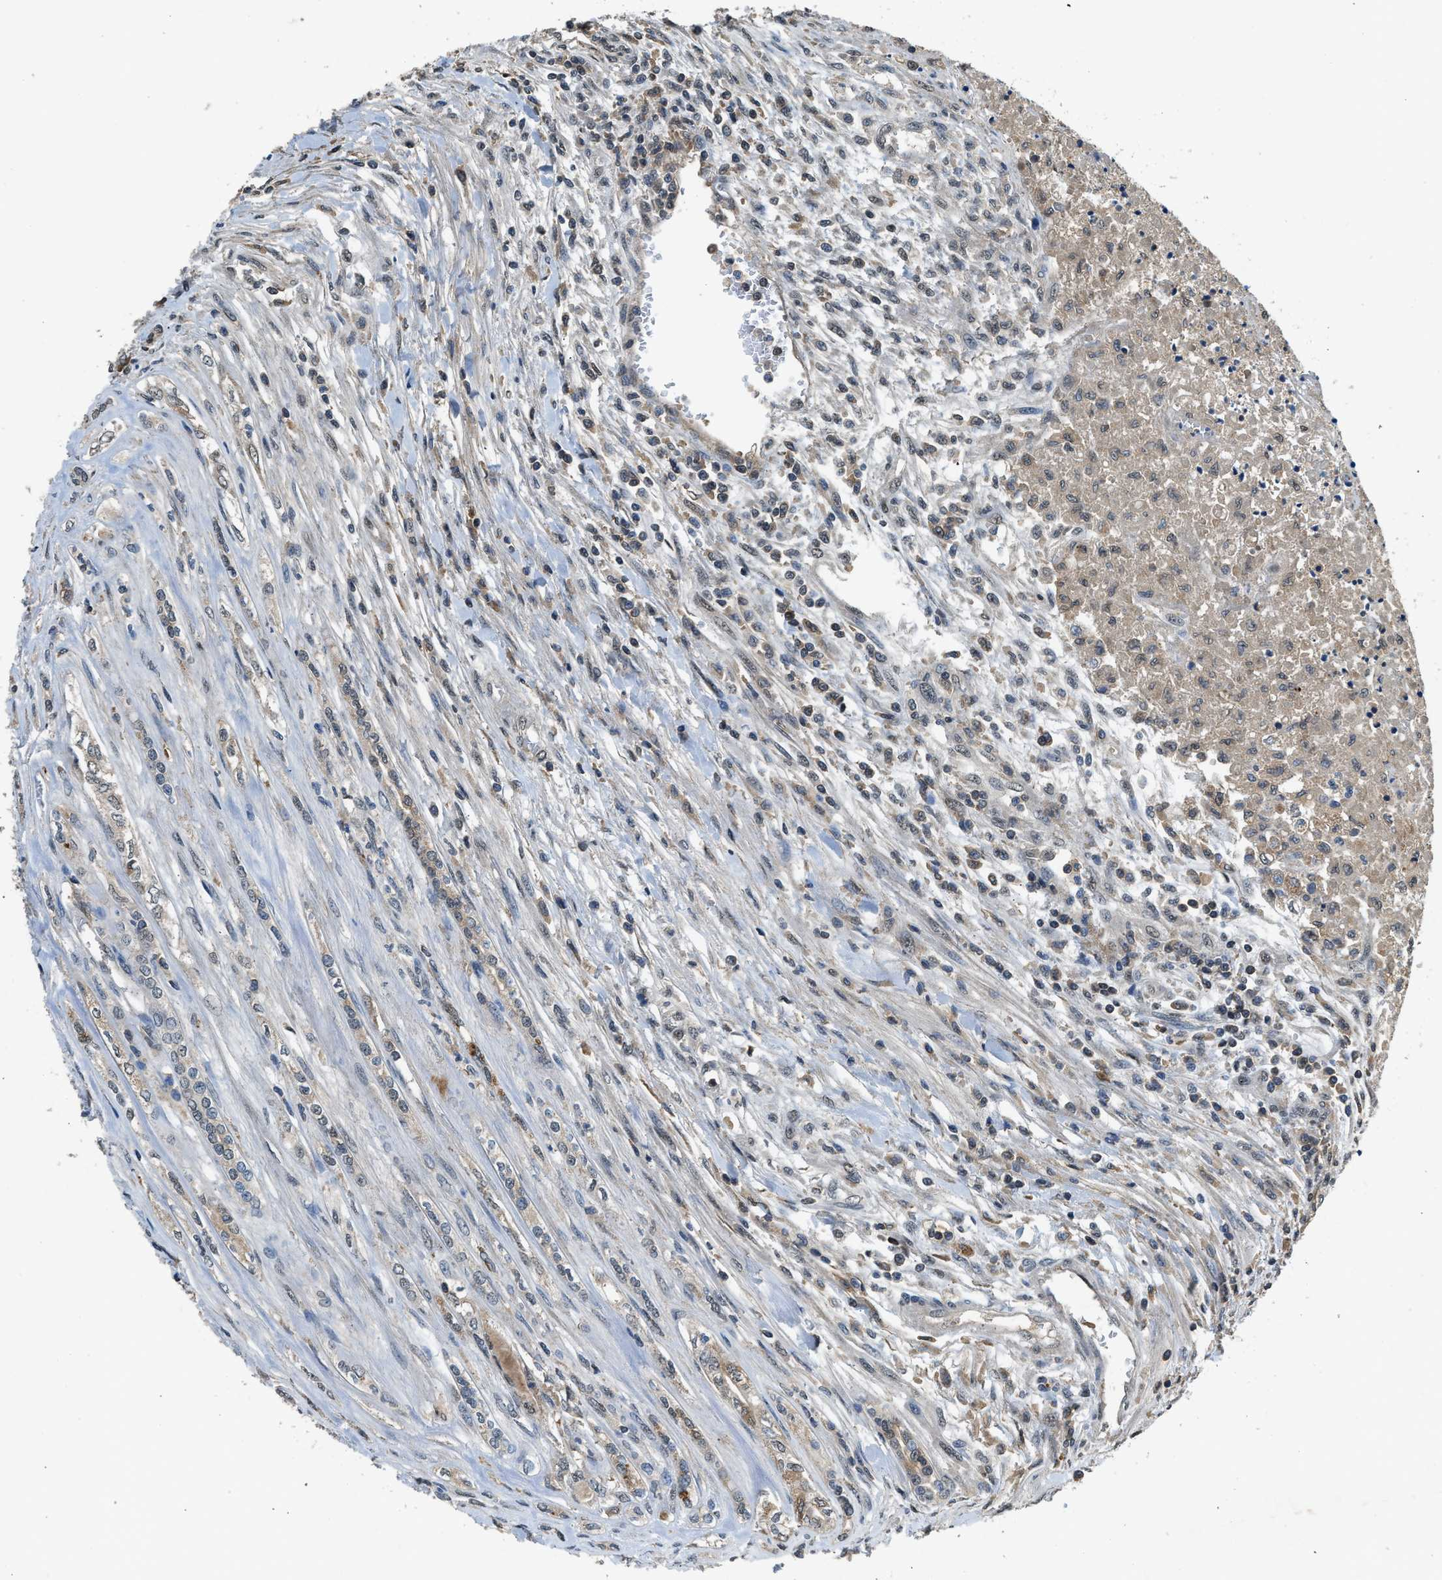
{"staining": {"intensity": "weak", "quantity": "25%-75%", "location": "nuclear"}, "tissue": "renal cancer", "cell_type": "Tumor cells", "image_type": "cancer", "snomed": [{"axis": "morphology", "description": "Adenocarcinoma, NOS"}, {"axis": "topography", "description": "Kidney"}], "caption": "This image displays immunohistochemistry staining of human renal adenocarcinoma, with low weak nuclear expression in approximately 25%-75% of tumor cells.", "gene": "SLC15A4", "patient": {"sex": "female", "age": 54}}